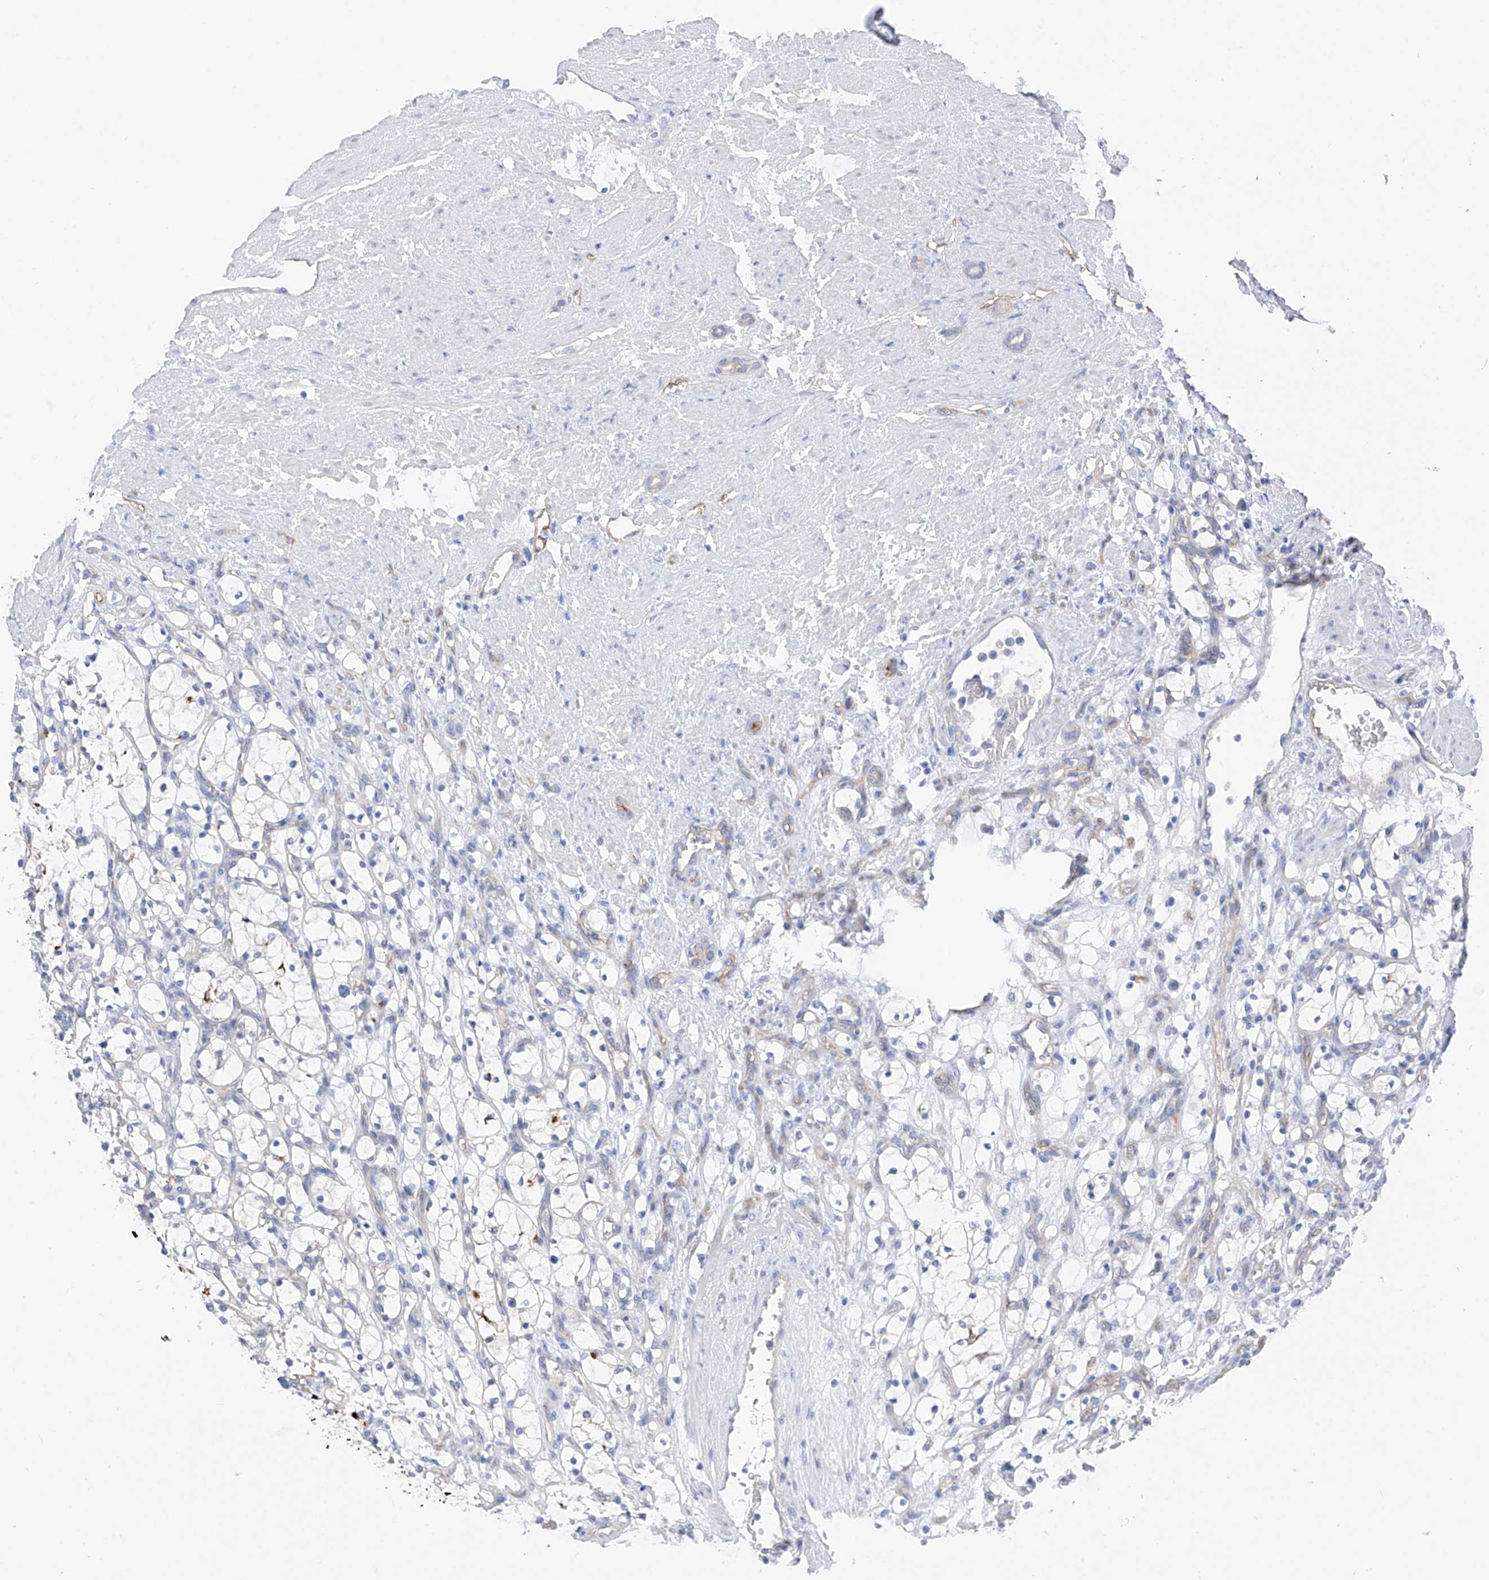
{"staining": {"intensity": "negative", "quantity": "none", "location": "none"}, "tissue": "renal cancer", "cell_type": "Tumor cells", "image_type": "cancer", "snomed": [{"axis": "morphology", "description": "Adenocarcinoma, NOS"}, {"axis": "topography", "description": "Kidney"}], "caption": "High power microscopy histopathology image of an IHC histopathology image of renal cancer (adenocarcinoma), revealing no significant expression in tumor cells.", "gene": "ITGA9", "patient": {"sex": "female", "age": 69}}